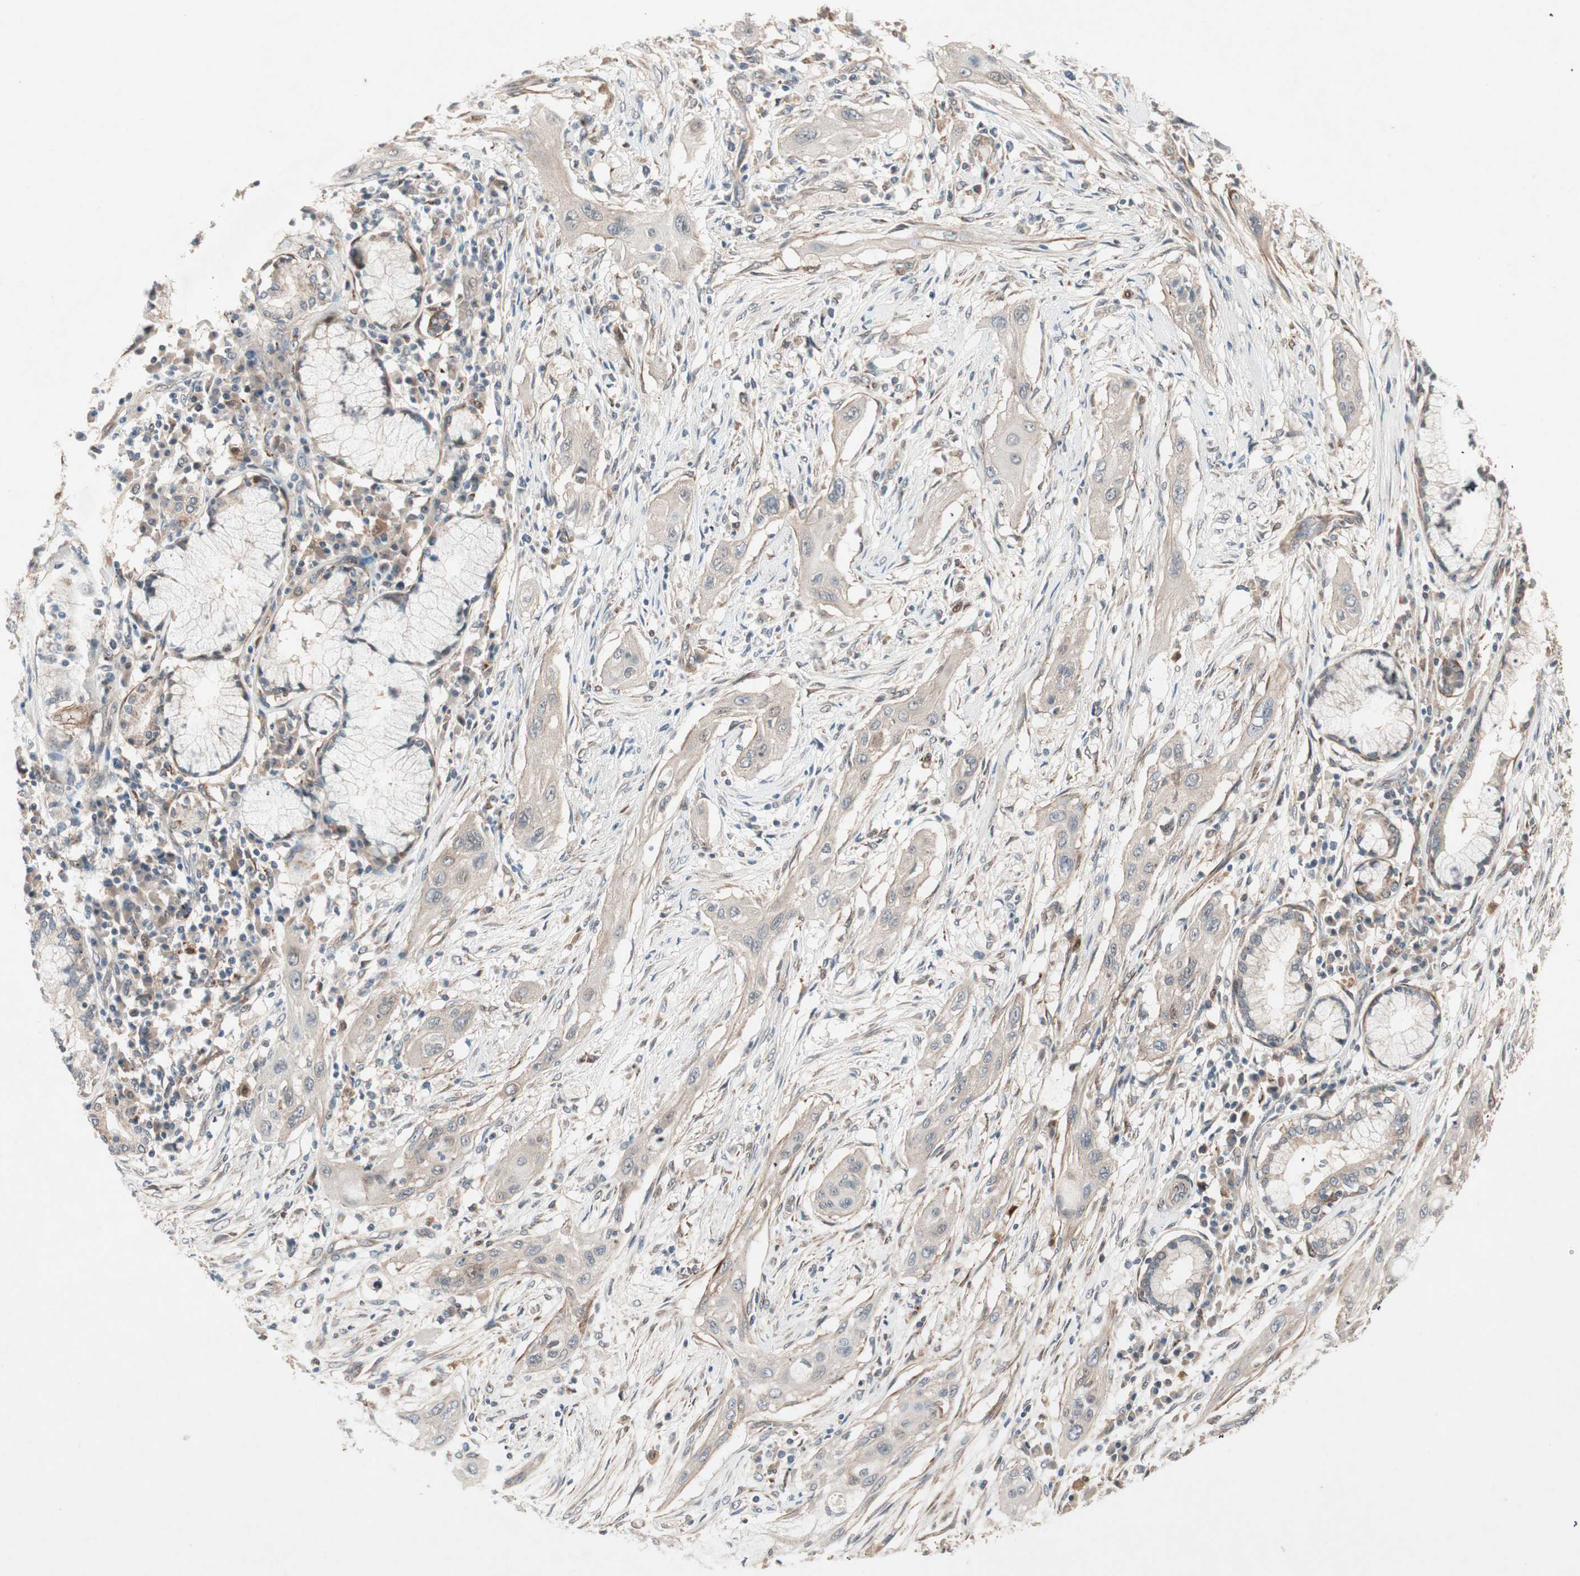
{"staining": {"intensity": "negative", "quantity": "none", "location": "none"}, "tissue": "lung cancer", "cell_type": "Tumor cells", "image_type": "cancer", "snomed": [{"axis": "morphology", "description": "Squamous cell carcinoma, NOS"}, {"axis": "topography", "description": "Lung"}], "caption": "The histopathology image reveals no staining of tumor cells in lung cancer (squamous cell carcinoma).", "gene": "SDSL", "patient": {"sex": "female", "age": 47}}